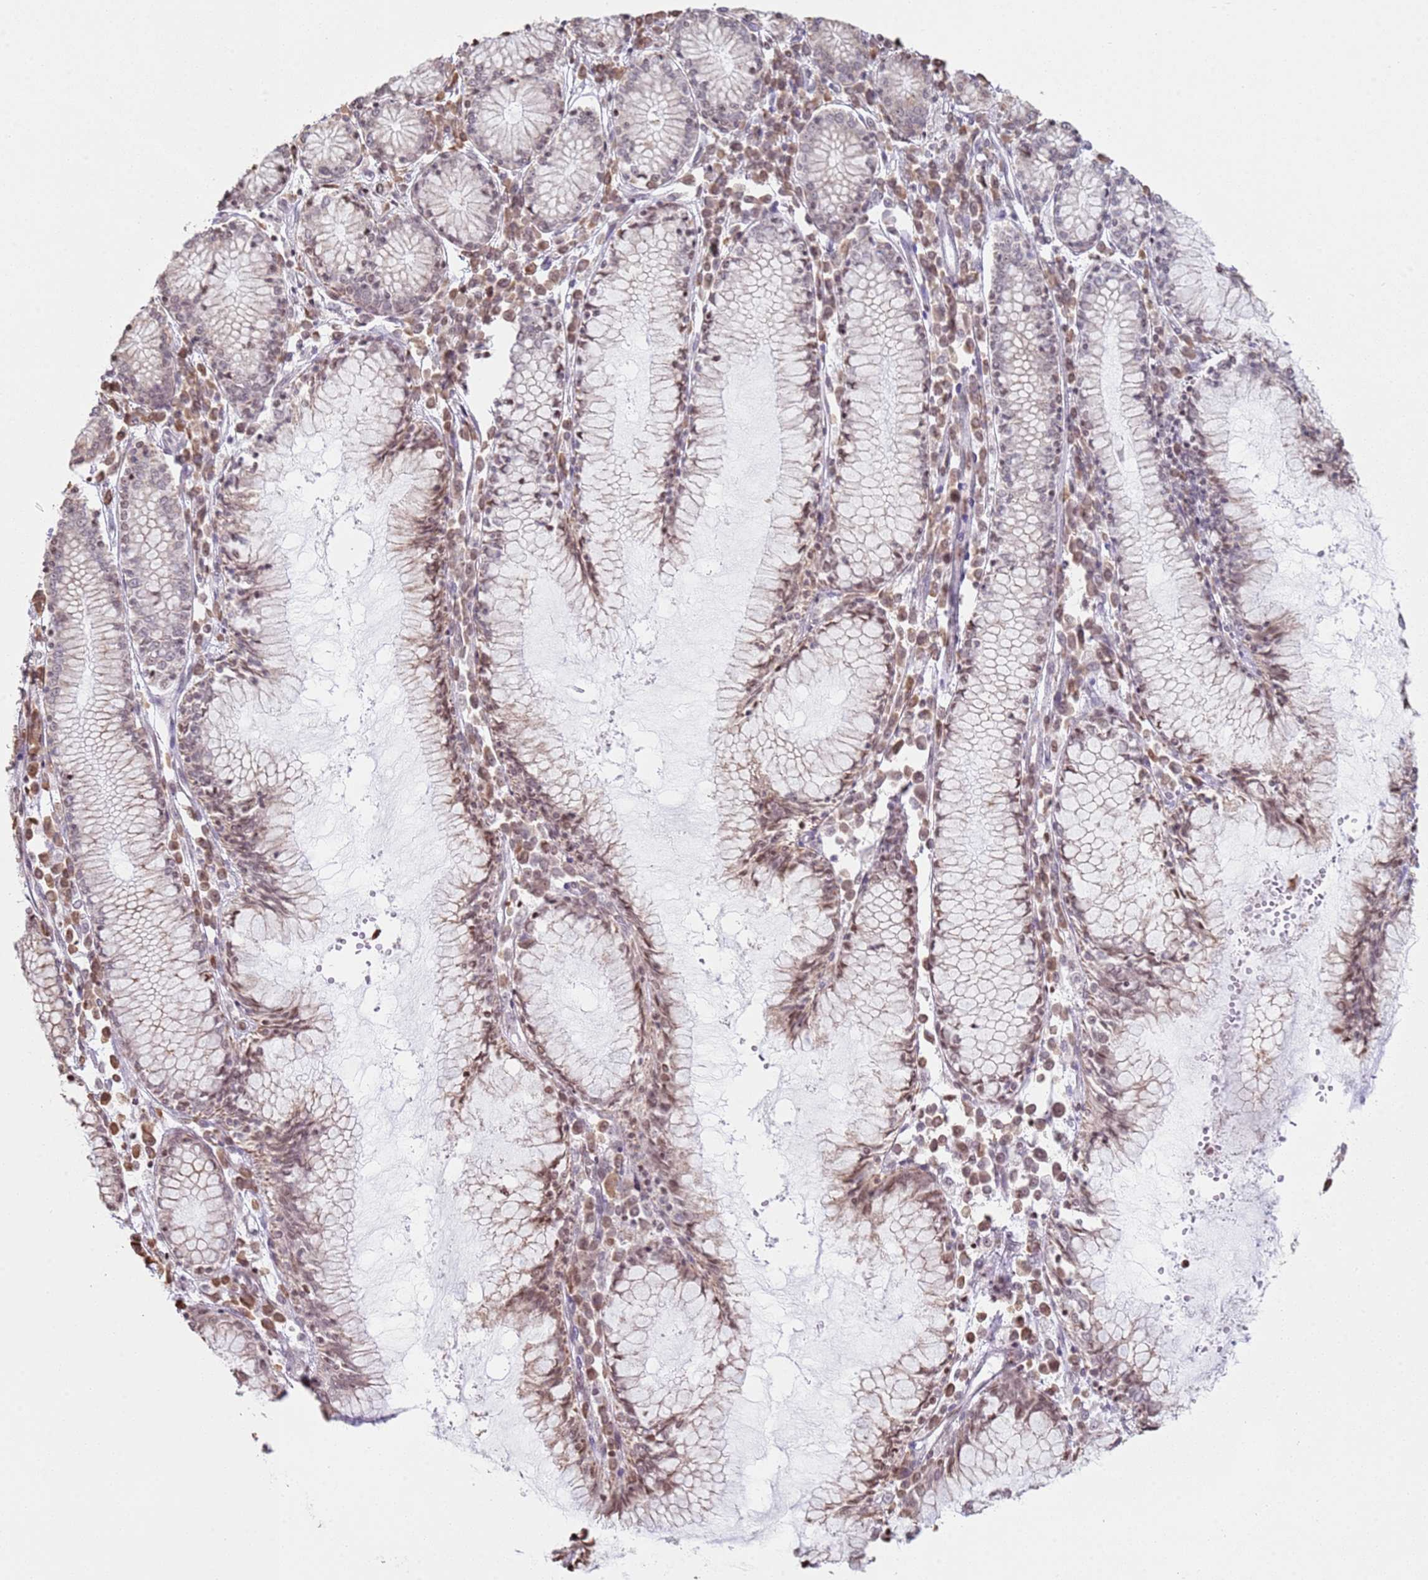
{"staining": {"intensity": "weak", "quantity": "<25%", "location": "cytoplasmic/membranous"}, "tissue": "stomach cancer", "cell_type": "Tumor cells", "image_type": "cancer", "snomed": [{"axis": "morphology", "description": "Adenocarcinoma, NOS"}, {"axis": "topography", "description": "Stomach"}], "caption": "DAB immunohistochemical staining of stomach cancer displays no significant expression in tumor cells.", "gene": "SCAF1", "patient": {"sex": "female", "age": 59}}